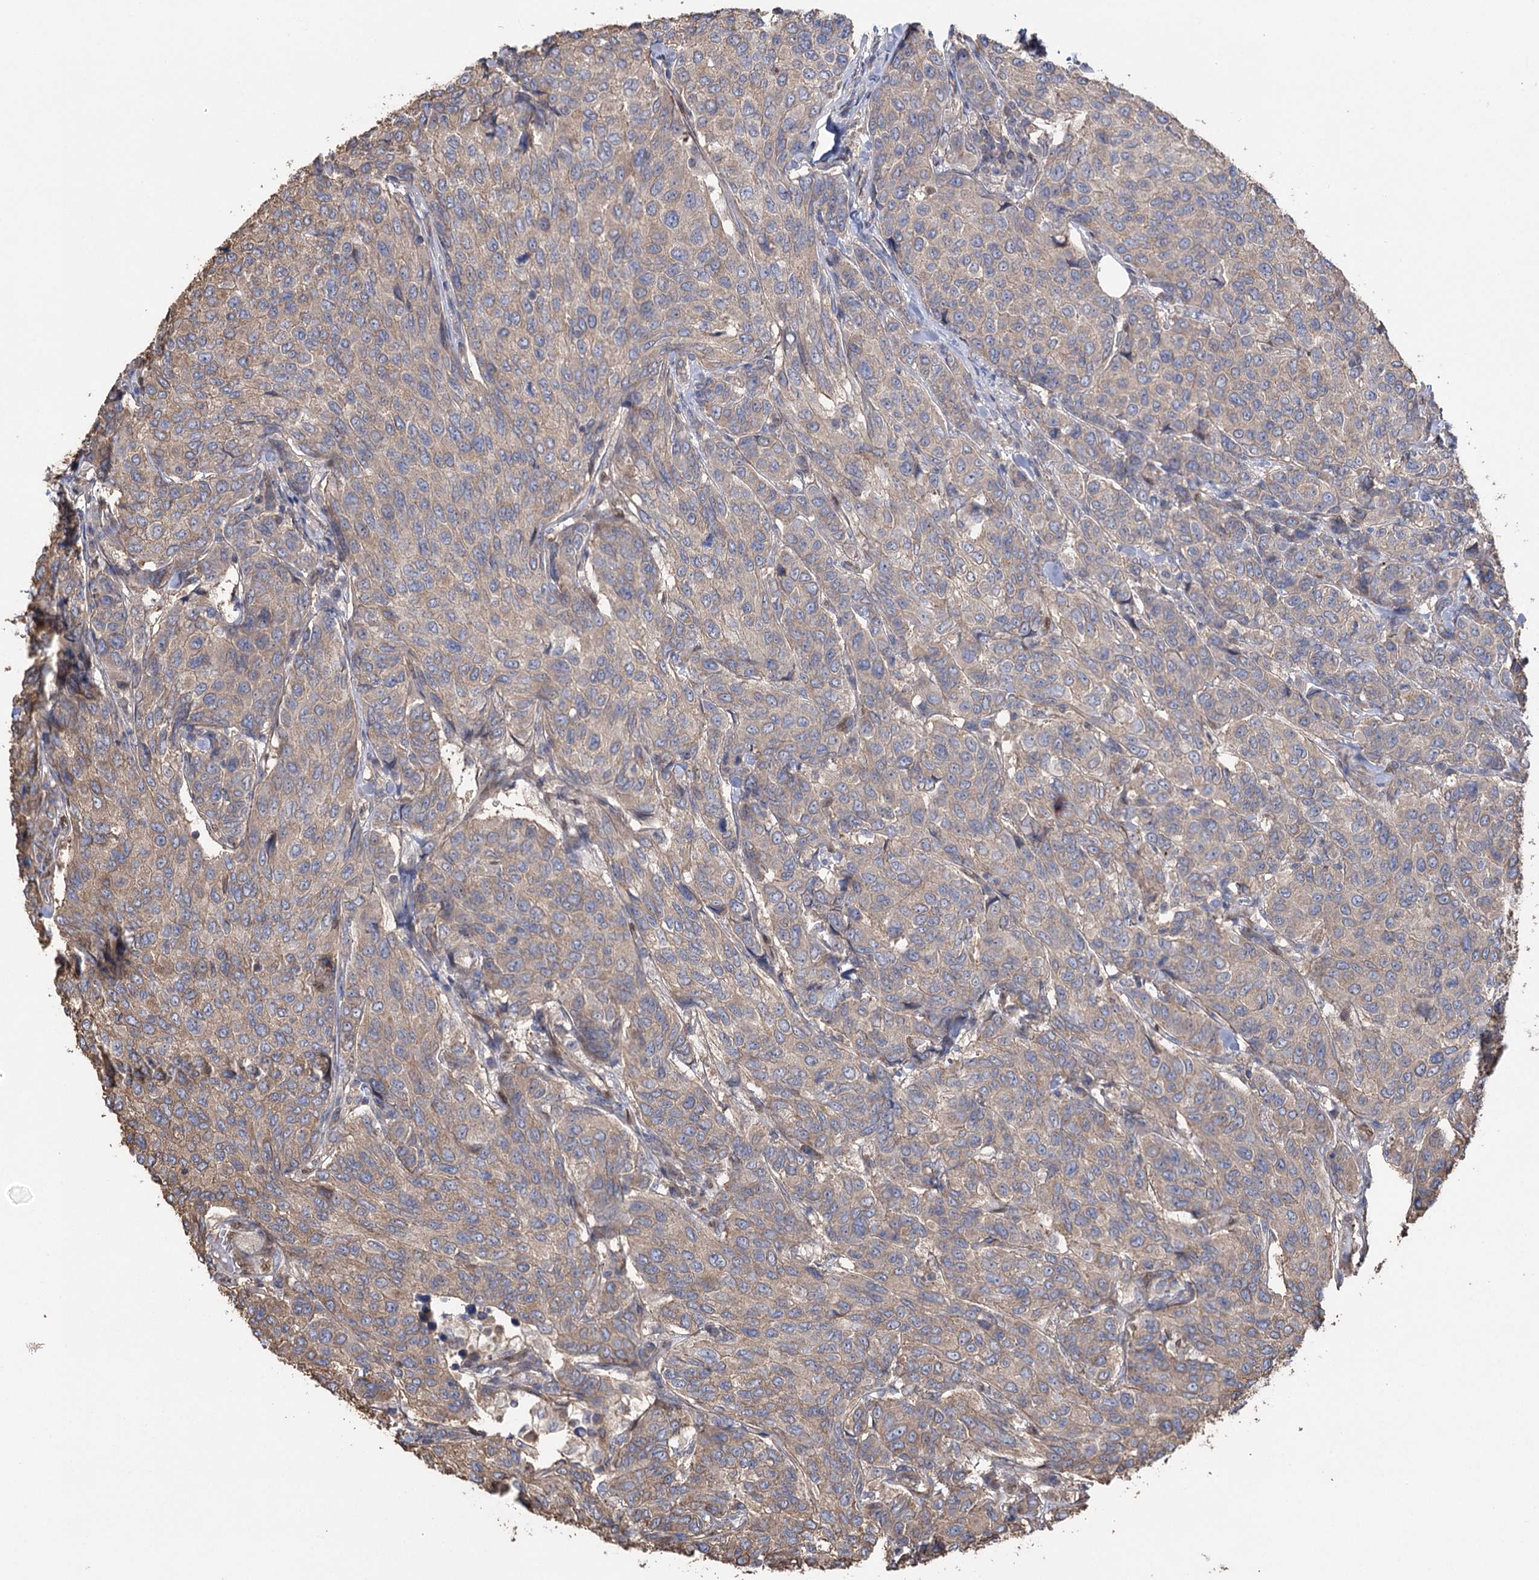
{"staining": {"intensity": "weak", "quantity": "25%-75%", "location": "cytoplasmic/membranous"}, "tissue": "breast cancer", "cell_type": "Tumor cells", "image_type": "cancer", "snomed": [{"axis": "morphology", "description": "Duct carcinoma"}, {"axis": "topography", "description": "Breast"}], "caption": "This is an image of IHC staining of breast intraductal carcinoma, which shows weak expression in the cytoplasmic/membranous of tumor cells.", "gene": "FAM13B", "patient": {"sex": "female", "age": 55}}